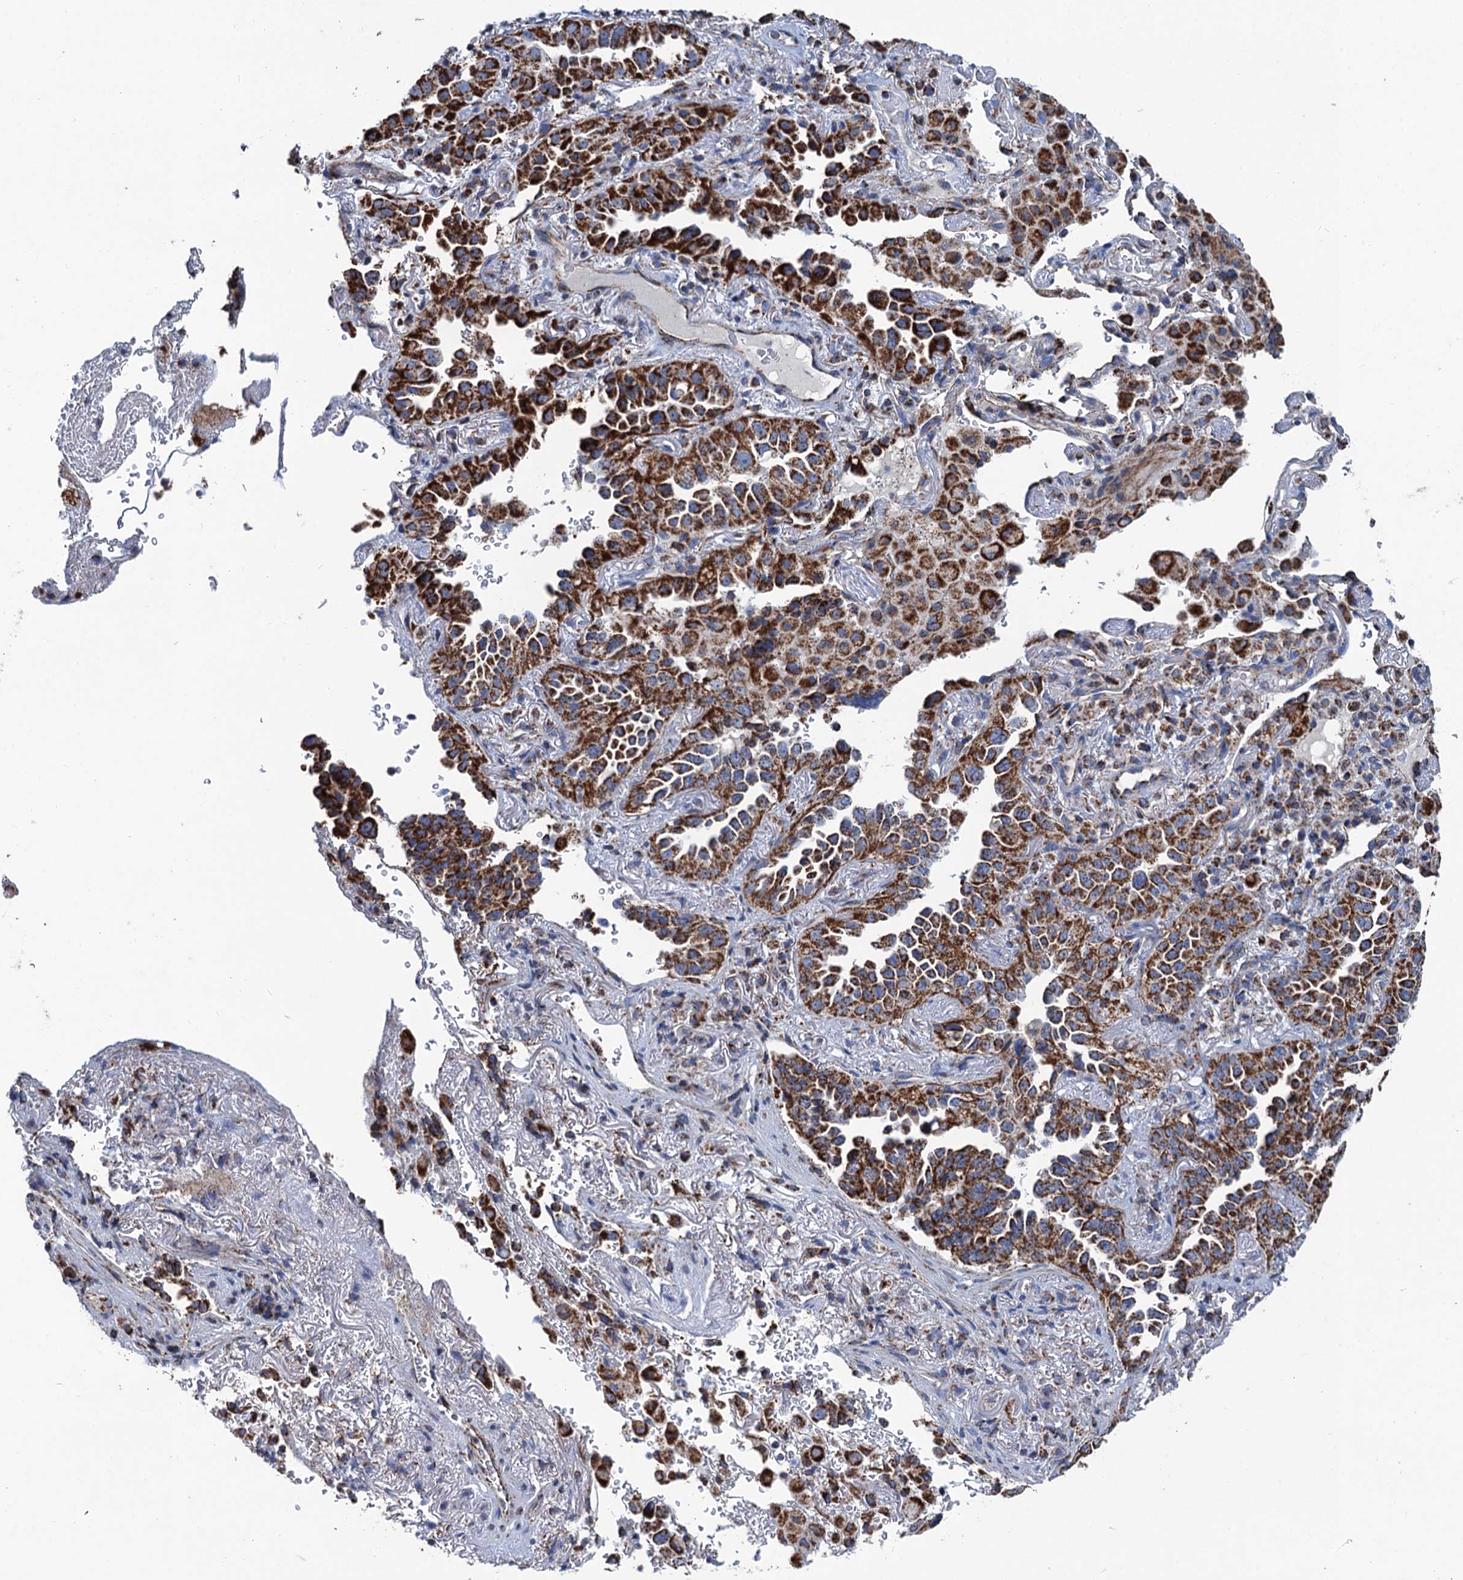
{"staining": {"intensity": "strong", "quantity": ">75%", "location": "cytoplasmic/membranous"}, "tissue": "lung cancer", "cell_type": "Tumor cells", "image_type": "cancer", "snomed": [{"axis": "morphology", "description": "Adenocarcinoma, NOS"}, {"axis": "topography", "description": "Lung"}], "caption": "About >75% of tumor cells in adenocarcinoma (lung) reveal strong cytoplasmic/membranous protein expression as visualized by brown immunohistochemical staining.", "gene": "IVD", "patient": {"sex": "female", "age": 69}}